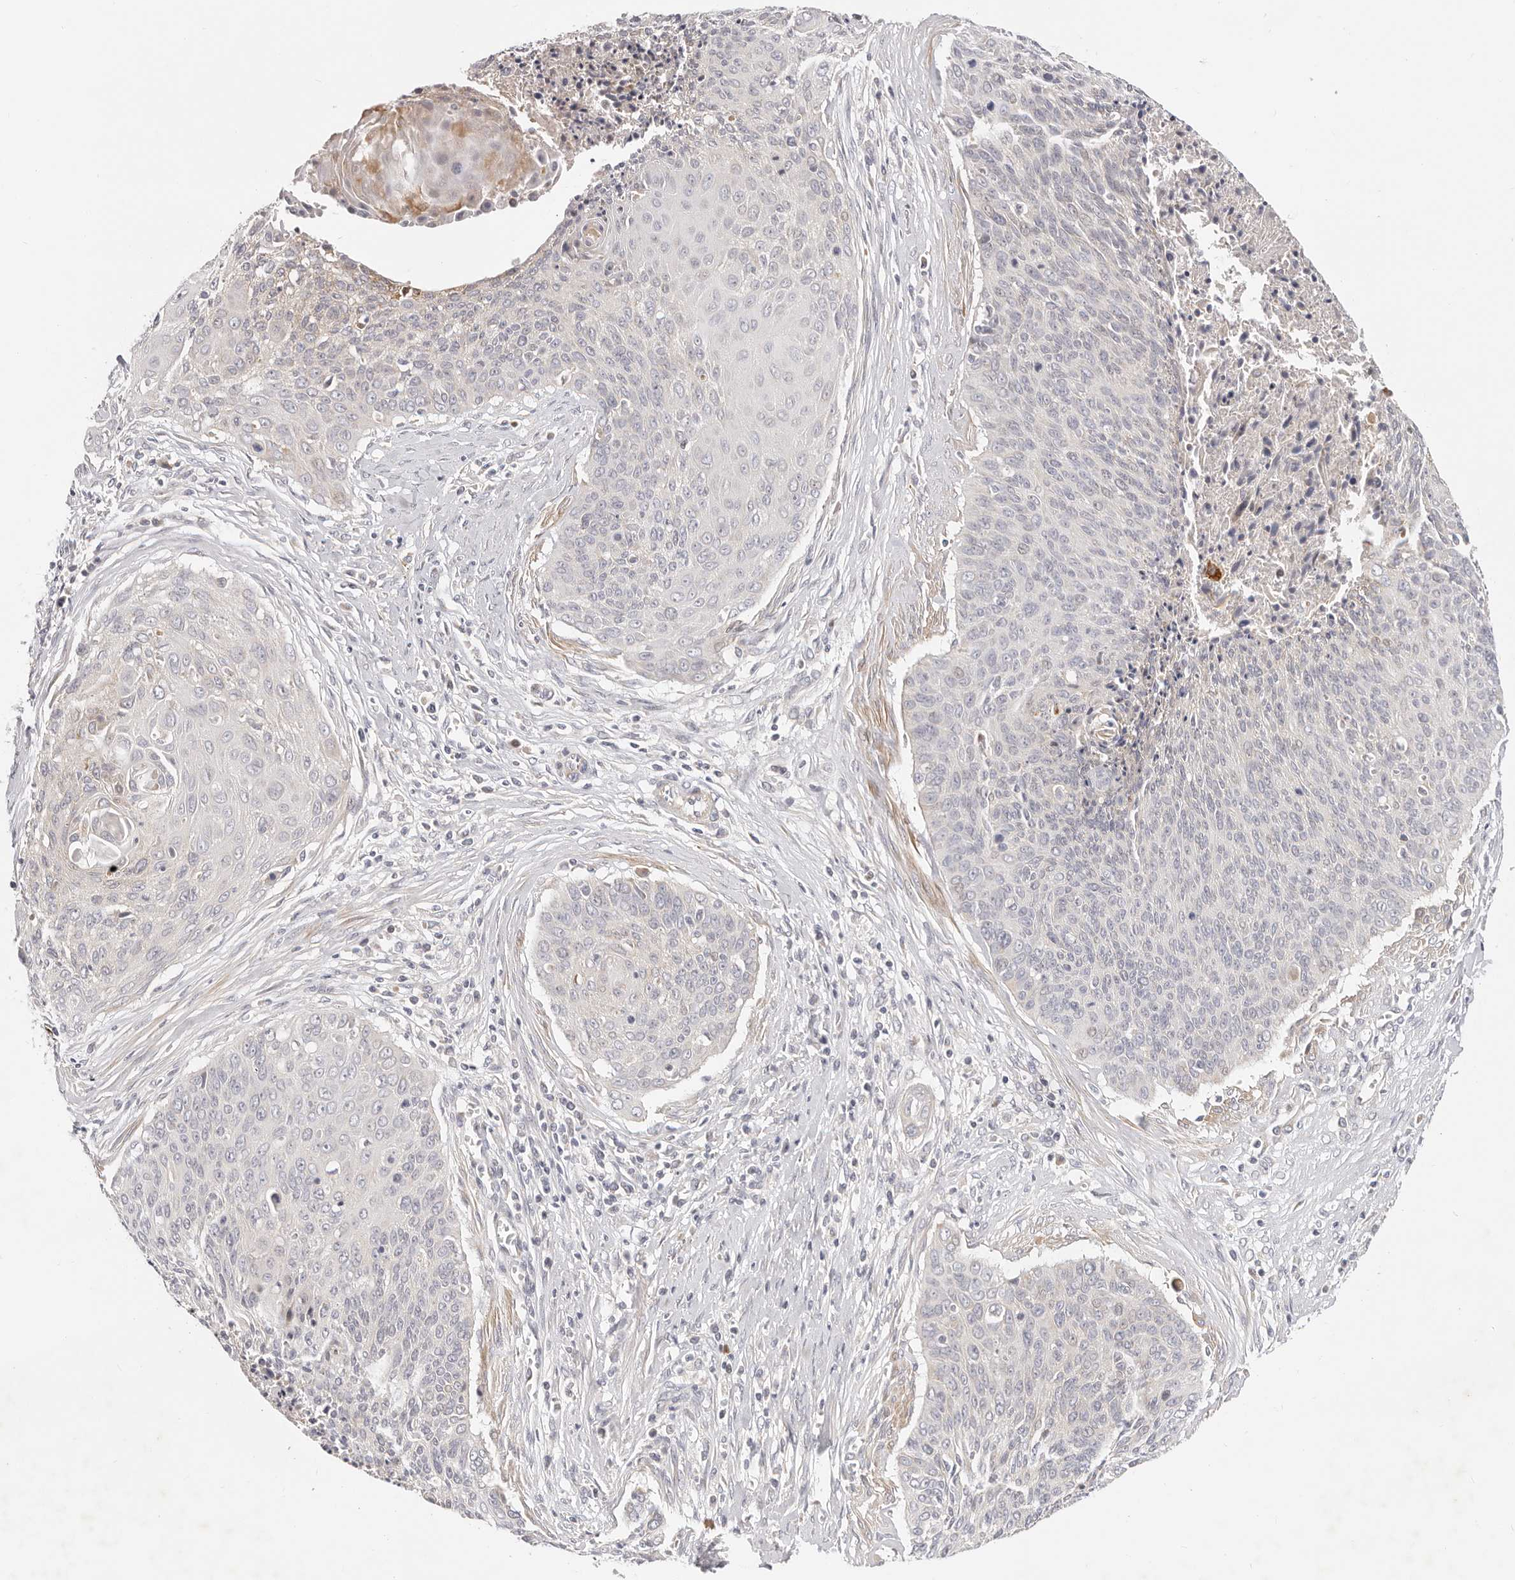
{"staining": {"intensity": "weak", "quantity": "<25%", "location": "cytoplasmic/membranous"}, "tissue": "cervical cancer", "cell_type": "Tumor cells", "image_type": "cancer", "snomed": [{"axis": "morphology", "description": "Squamous cell carcinoma, NOS"}, {"axis": "topography", "description": "Cervix"}], "caption": "This is a image of immunohistochemistry (IHC) staining of cervical cancer, which shows no staining in tumor cells.", "gene": "TFB2M", "patient": {"sex": "female", "age": 55}}